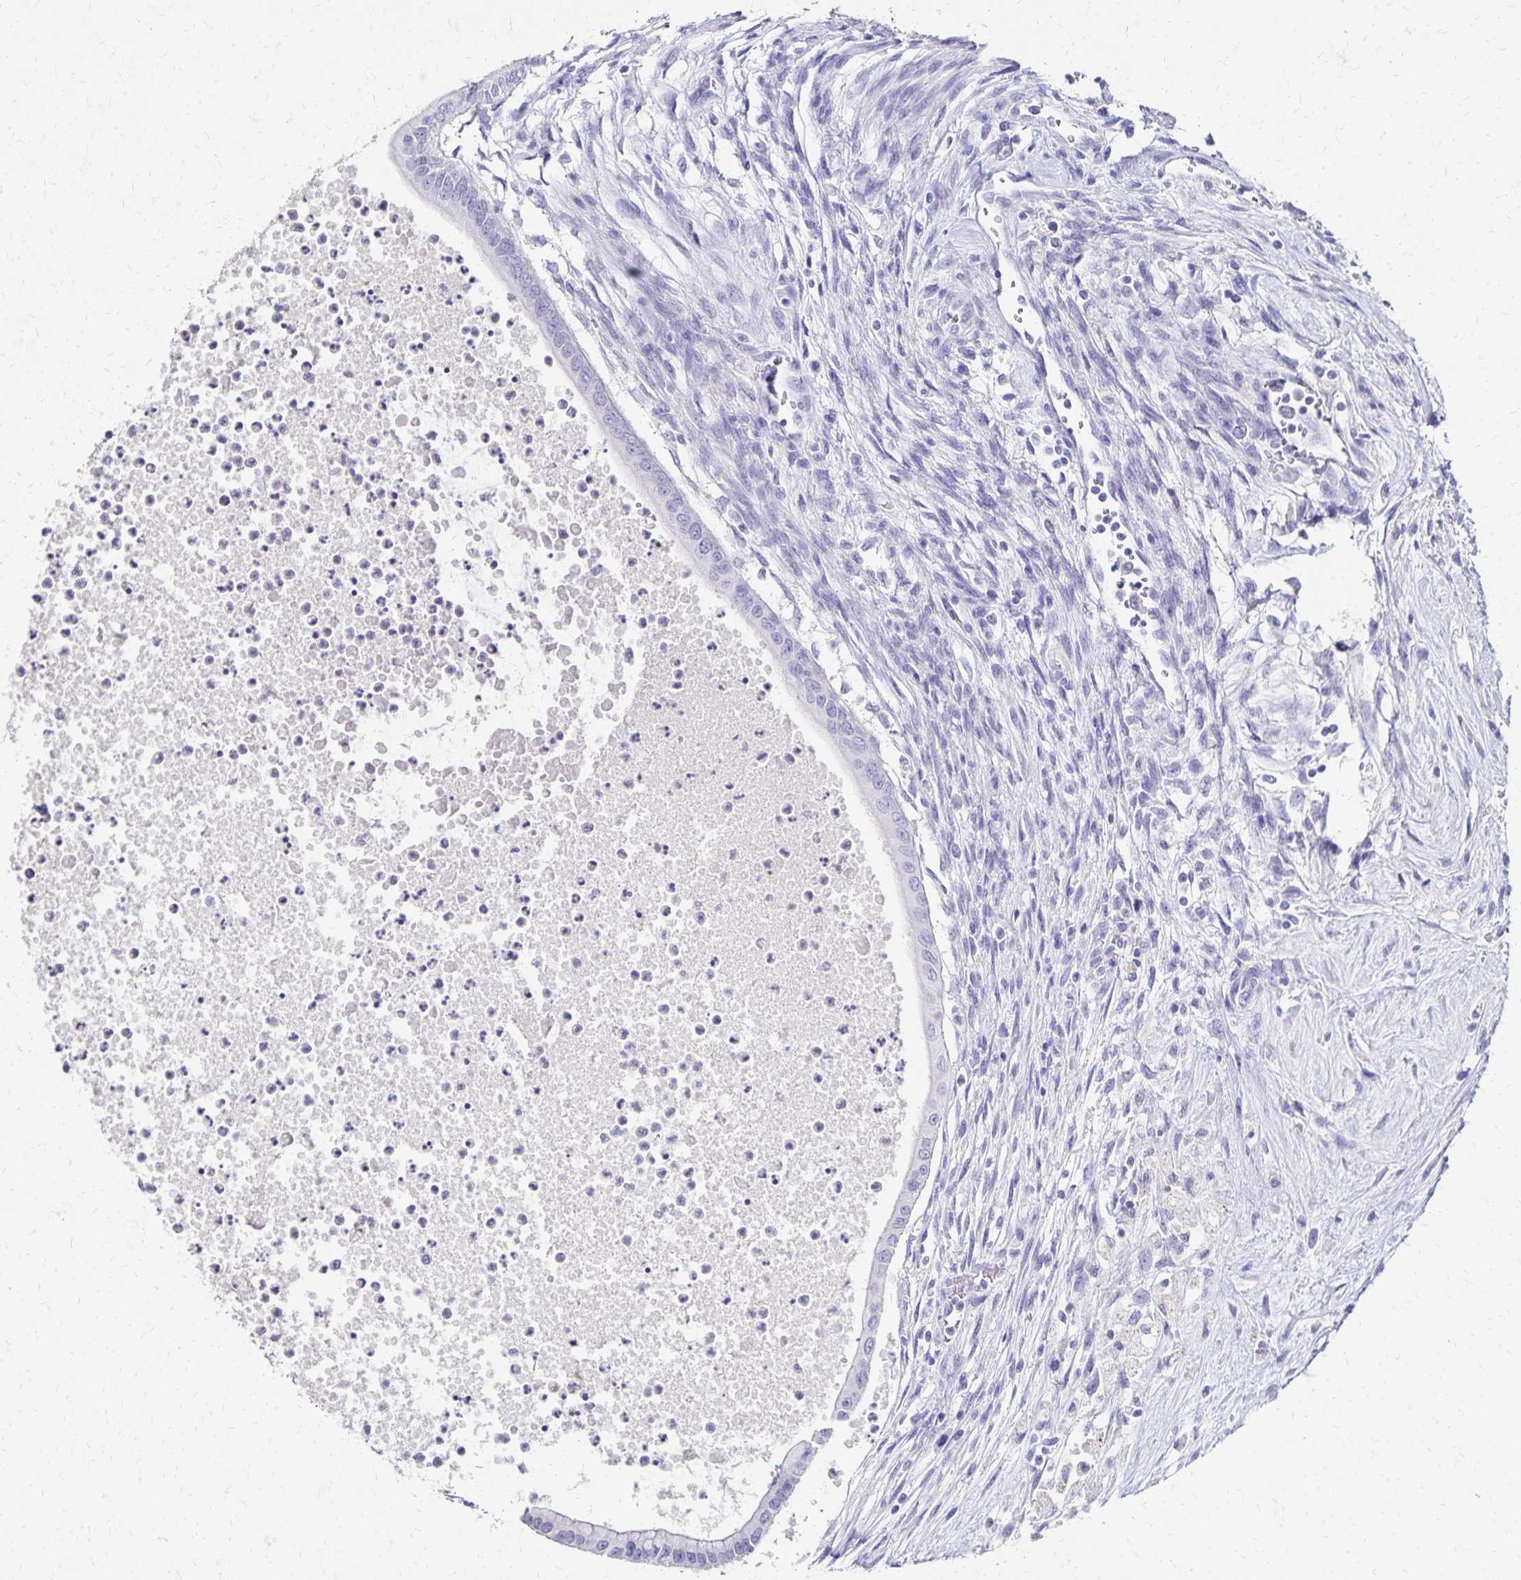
{"staining": {"intensity": "negative", "quantity": "none", "location": "none"}, "tissue": "testis cancer", "cell_type": "Tumor cells", "image_type": "cancer", "snomed": [{"axis": "morphology", "description": "Carcinoma, Embryonal, NOS"}, {"axis": "topography", "description": "Testis"}], "caption": "This is an IHC image of testis embryonal carcinoma. There is no expression in tumor cells.", "gene": "DYNLT4", "patient": {"sex": "male", "age": 37}}